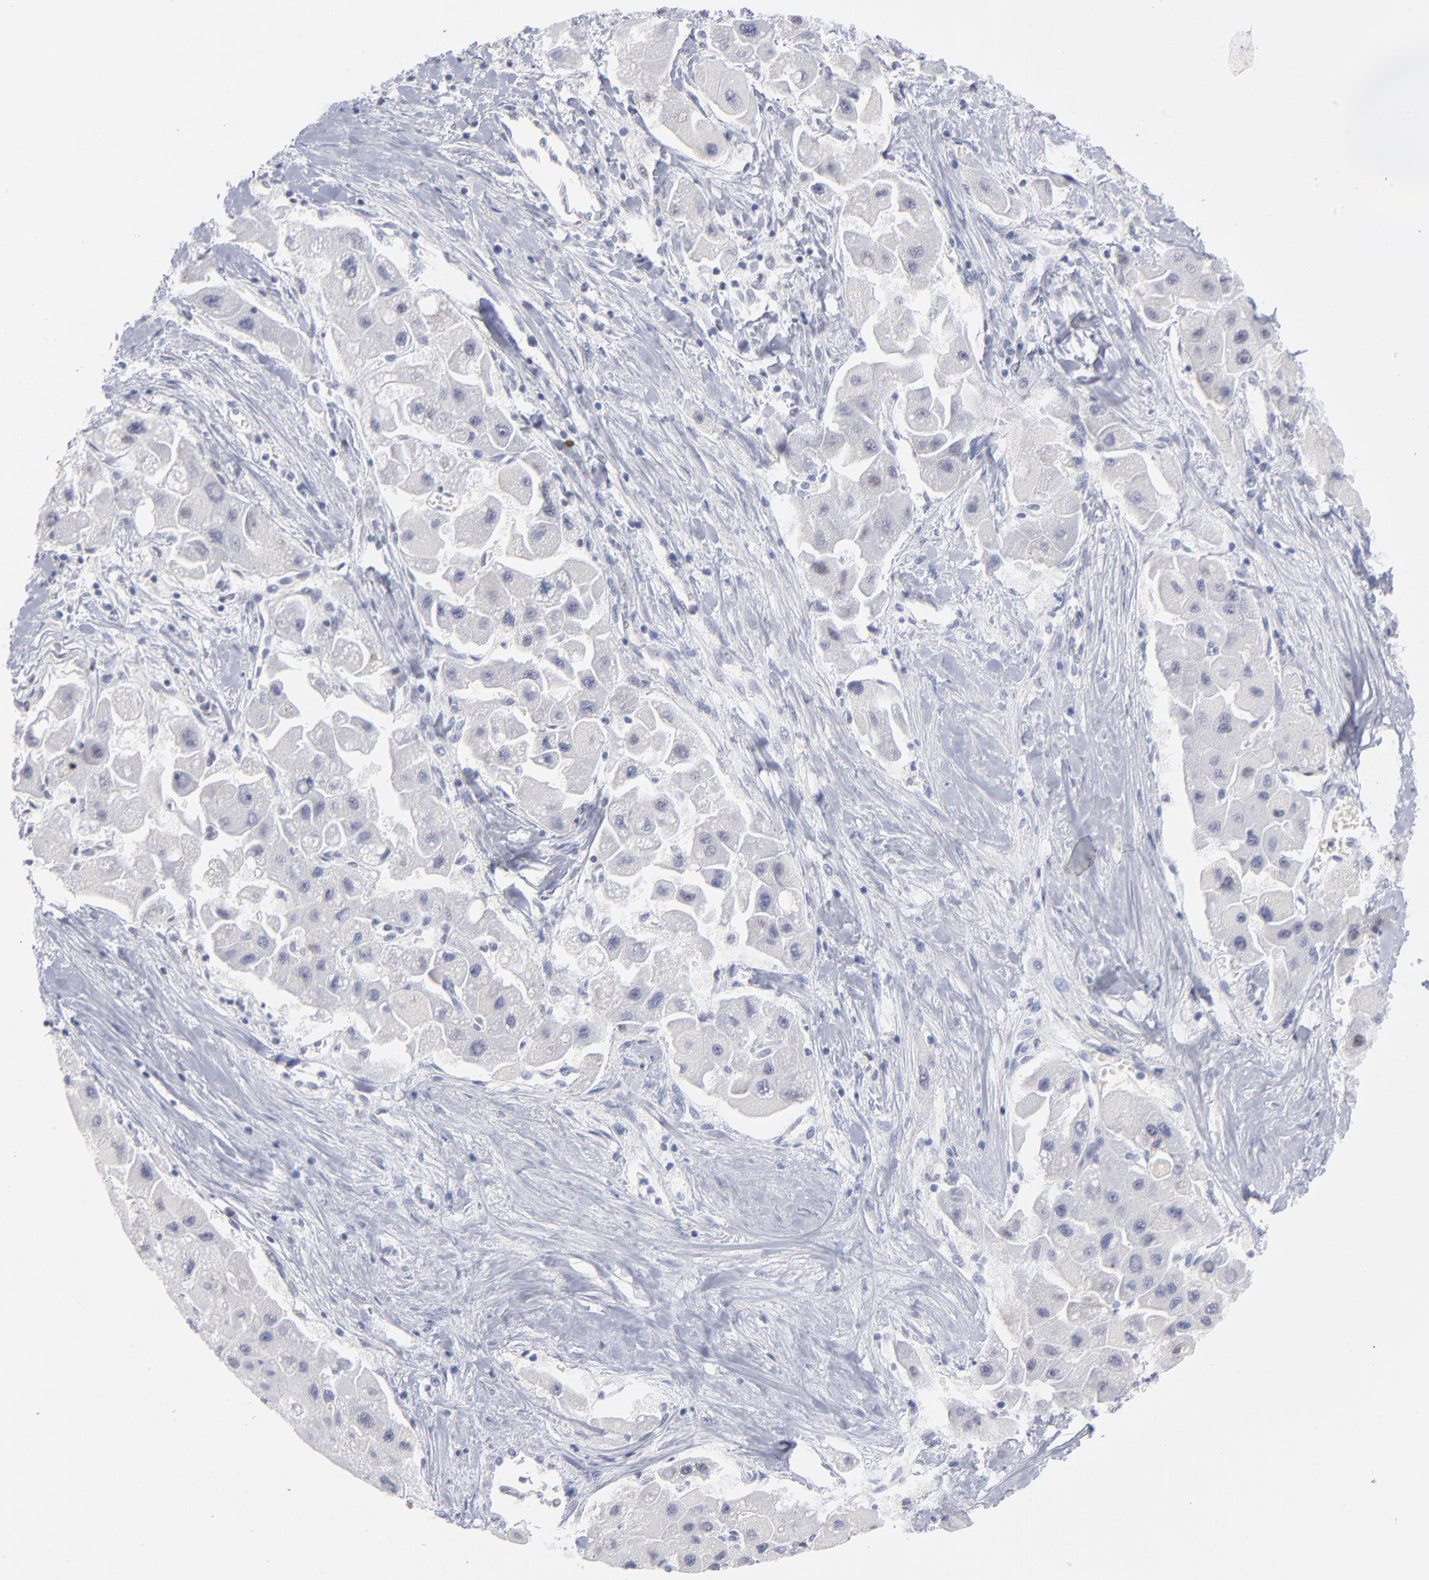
{"staining": {"intensity": "negative", "quantity": "none", "location": "none"}, "tissue": "liver cancer", "cell_type": "Tumor cells", "image_type": "cancer", "snomed": [{"axis": "morphology", "description": "Carcinoma, Hepatocellular, NOS"}, {"axis": "topography", "description": "Liver"}], "caption": "DAB immunohistochemical staining of human liver cancer shows no significant expression in tumor cells. (IHC, brightfield microscopy, high magnification).", "gene": "KHNYN", "patient": {"sex": "male", "age": 24}}